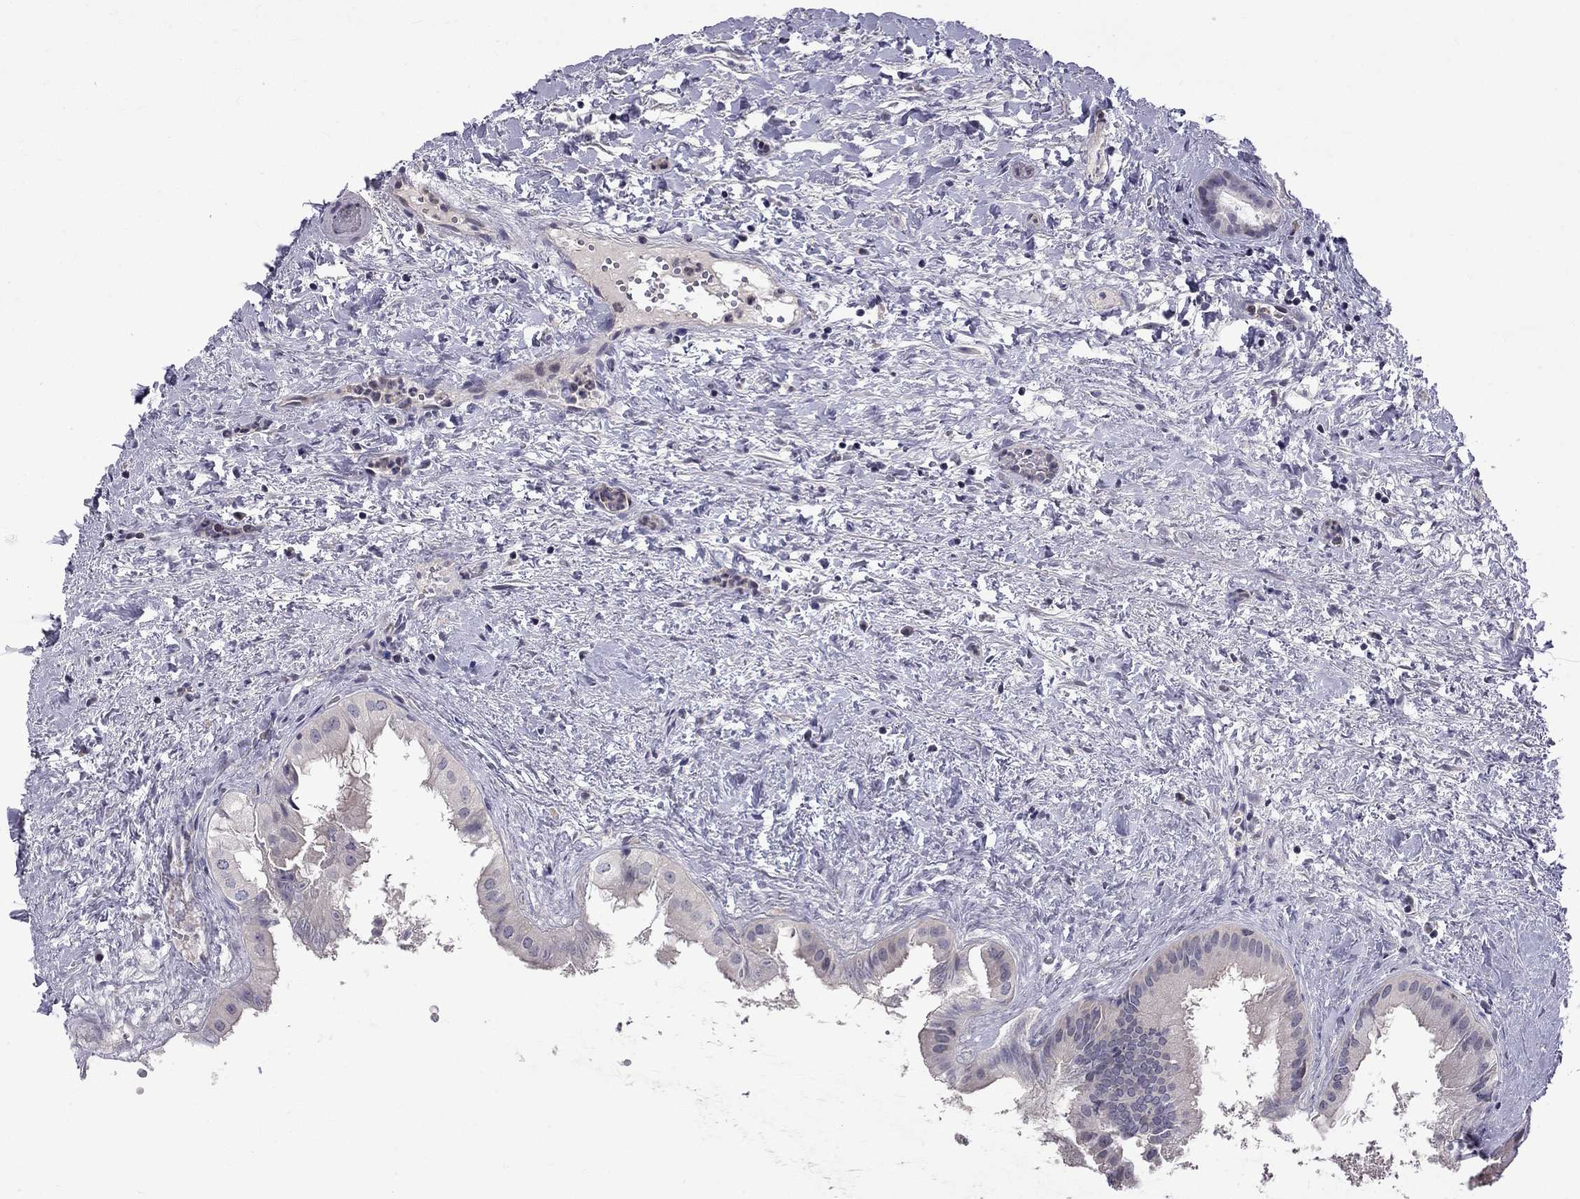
{"staining": {"intensity": "negative", "quantity": "none", "location": "none"}, "tissue": "gallbladder", "cell_type": "Glandular cells", "image_type": "normal", "snomed": [{"axis": "morphology", "description": "Normal tissue, NOS"}, {"axis": "topography", "description": "Gallbladder"}], "caption": "Protein analysis of benign gallbladder shows no significant expression in glandular cells.", "gene": "RTL9", "patient": {"sex": "male", "age": 70}}